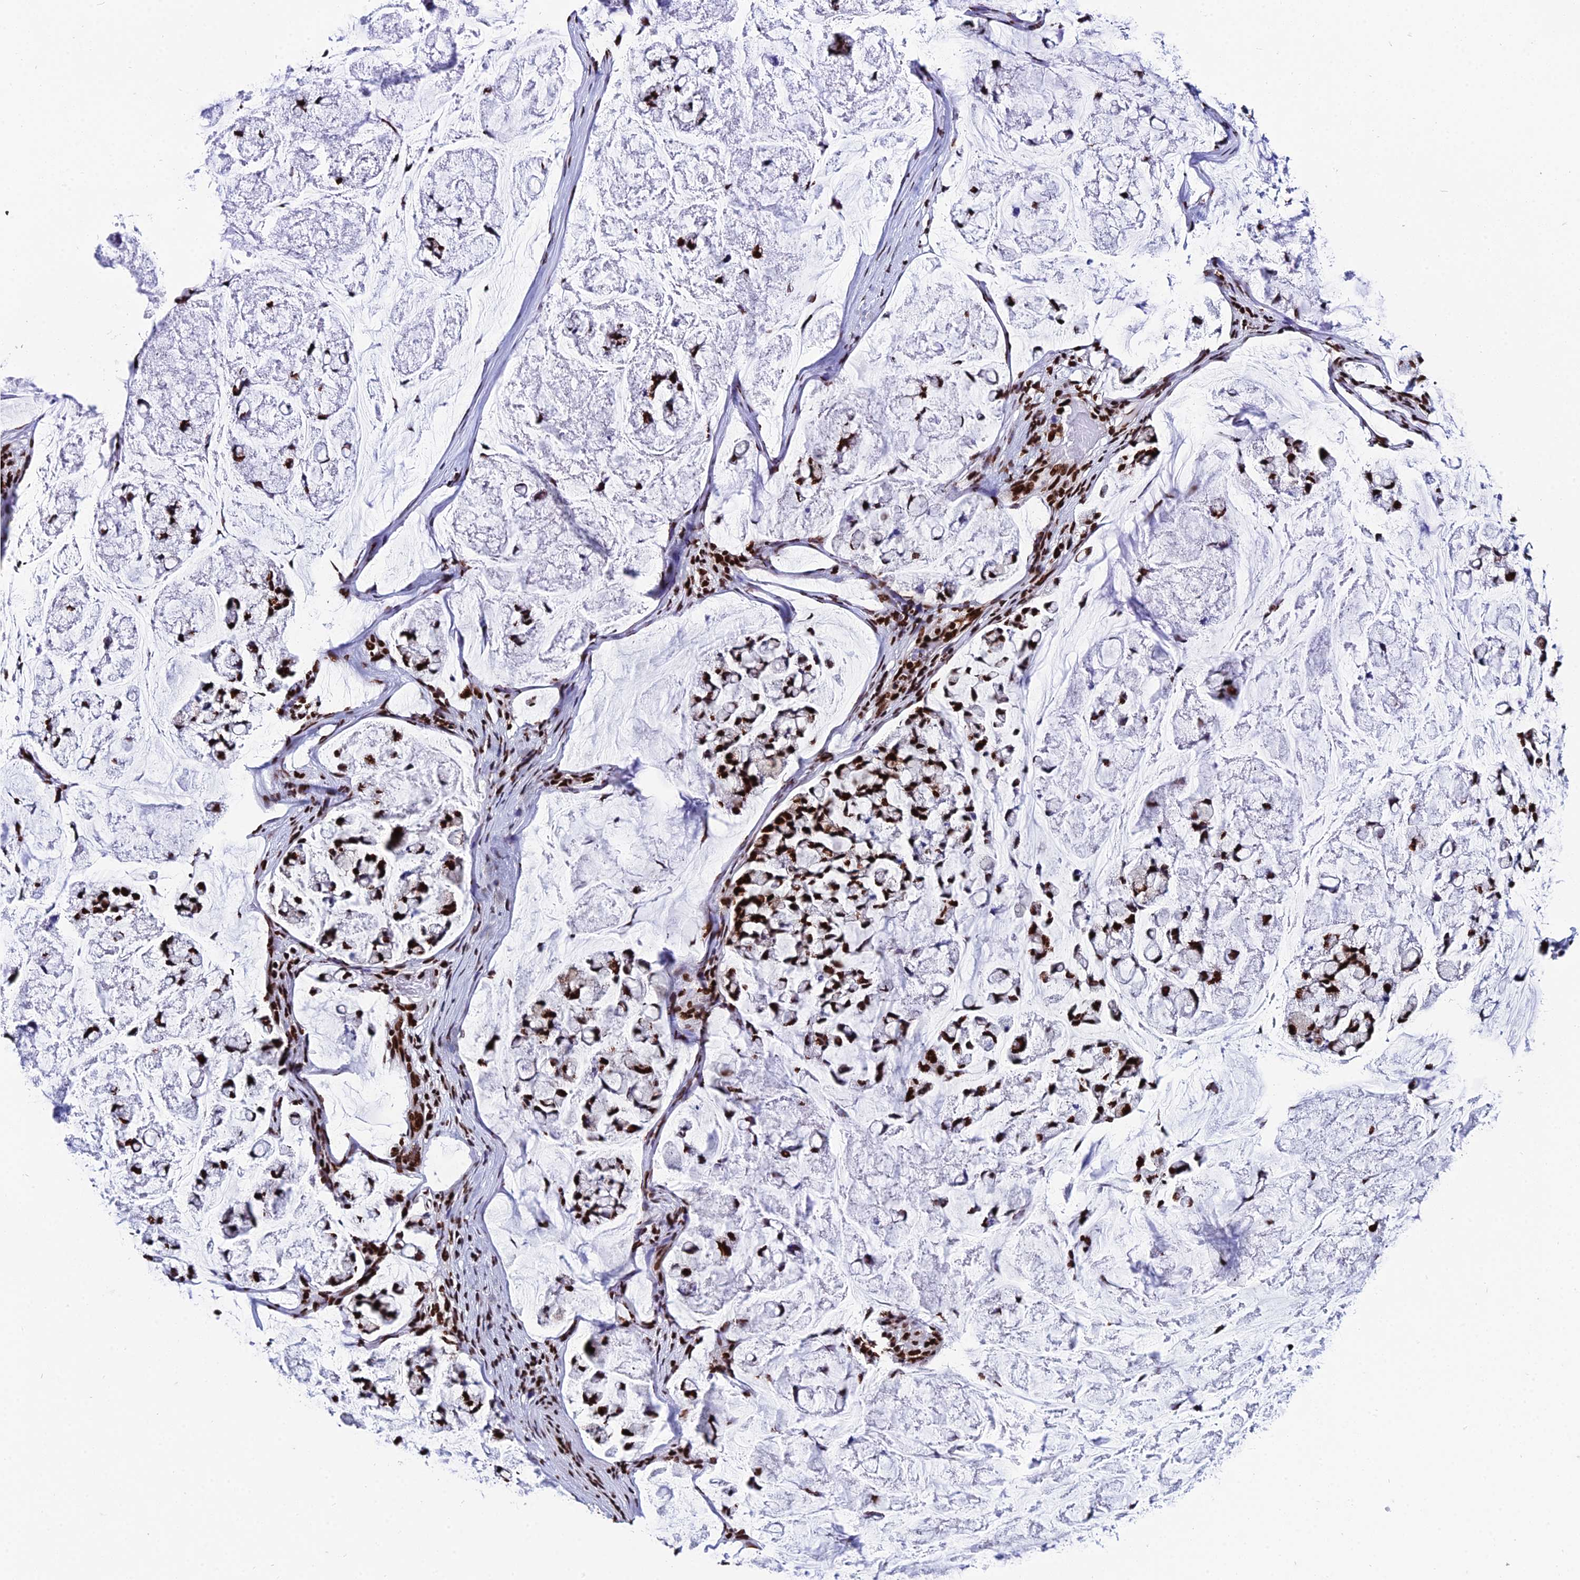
{"staining": {"intensity": "strong", "quantity": ">75%", "location": "nuclear"}, "tissue": "stomach cancer", "cell_type": "Tumor cells", "image_type": "cancer", "snomed": [{"axis": "morphology", "description": "Adenocarcinoma, NOS"}, {"axis": "topography", "description": "Stomach, lower"}], "caption": "A micrograph of adenocarcinoma (stomach) stained for a protein reveals strong nuclear brown staining in tumor cells. Nuclei are stained in blue.", "gene": "HNRNPH1", "patient": {"sex": "male", "age": 67}}